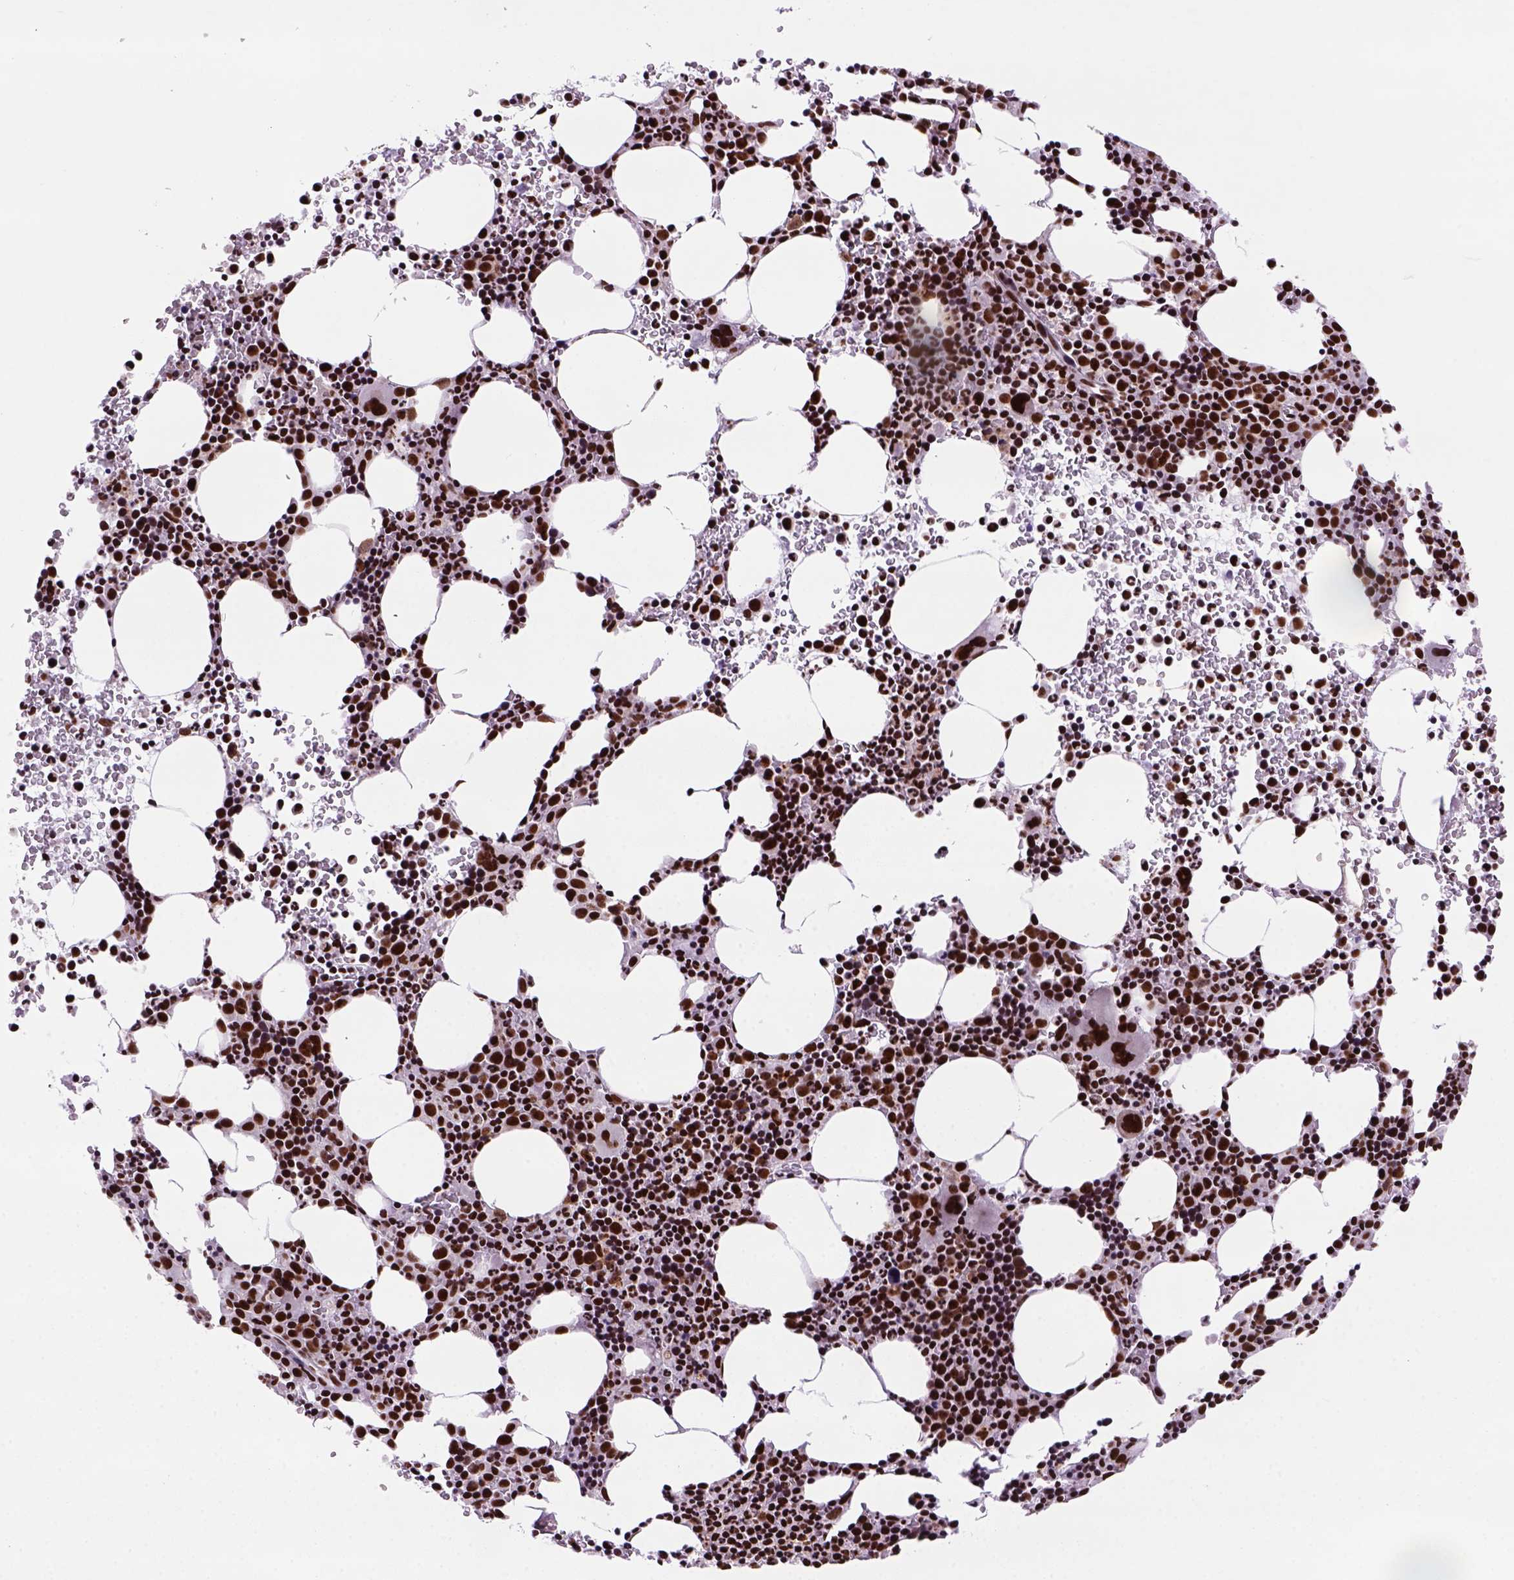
{"staining": {"intensity": "strong", "quantity": ">75%", "location": "nuclear"}, "tissue": "bone marrow", "cell_type": "Hematopoietic cells", "image_type": "normal", "snomed": [{"axis": "morphology", "description": "Normal tissue, NOS"}, {"axis": "topography", "description": "Bone marrow"}], "caption": "Immunohistochemistry (IHC) (DAB (3,3'-diaminobenzidine)) staining of normal human bone marrow reveals strong nuclear protein staining in about >75% of hematopoietic cells.", "gene": "NSMCE2", "patient": {"sex": "male", "age": 58}}